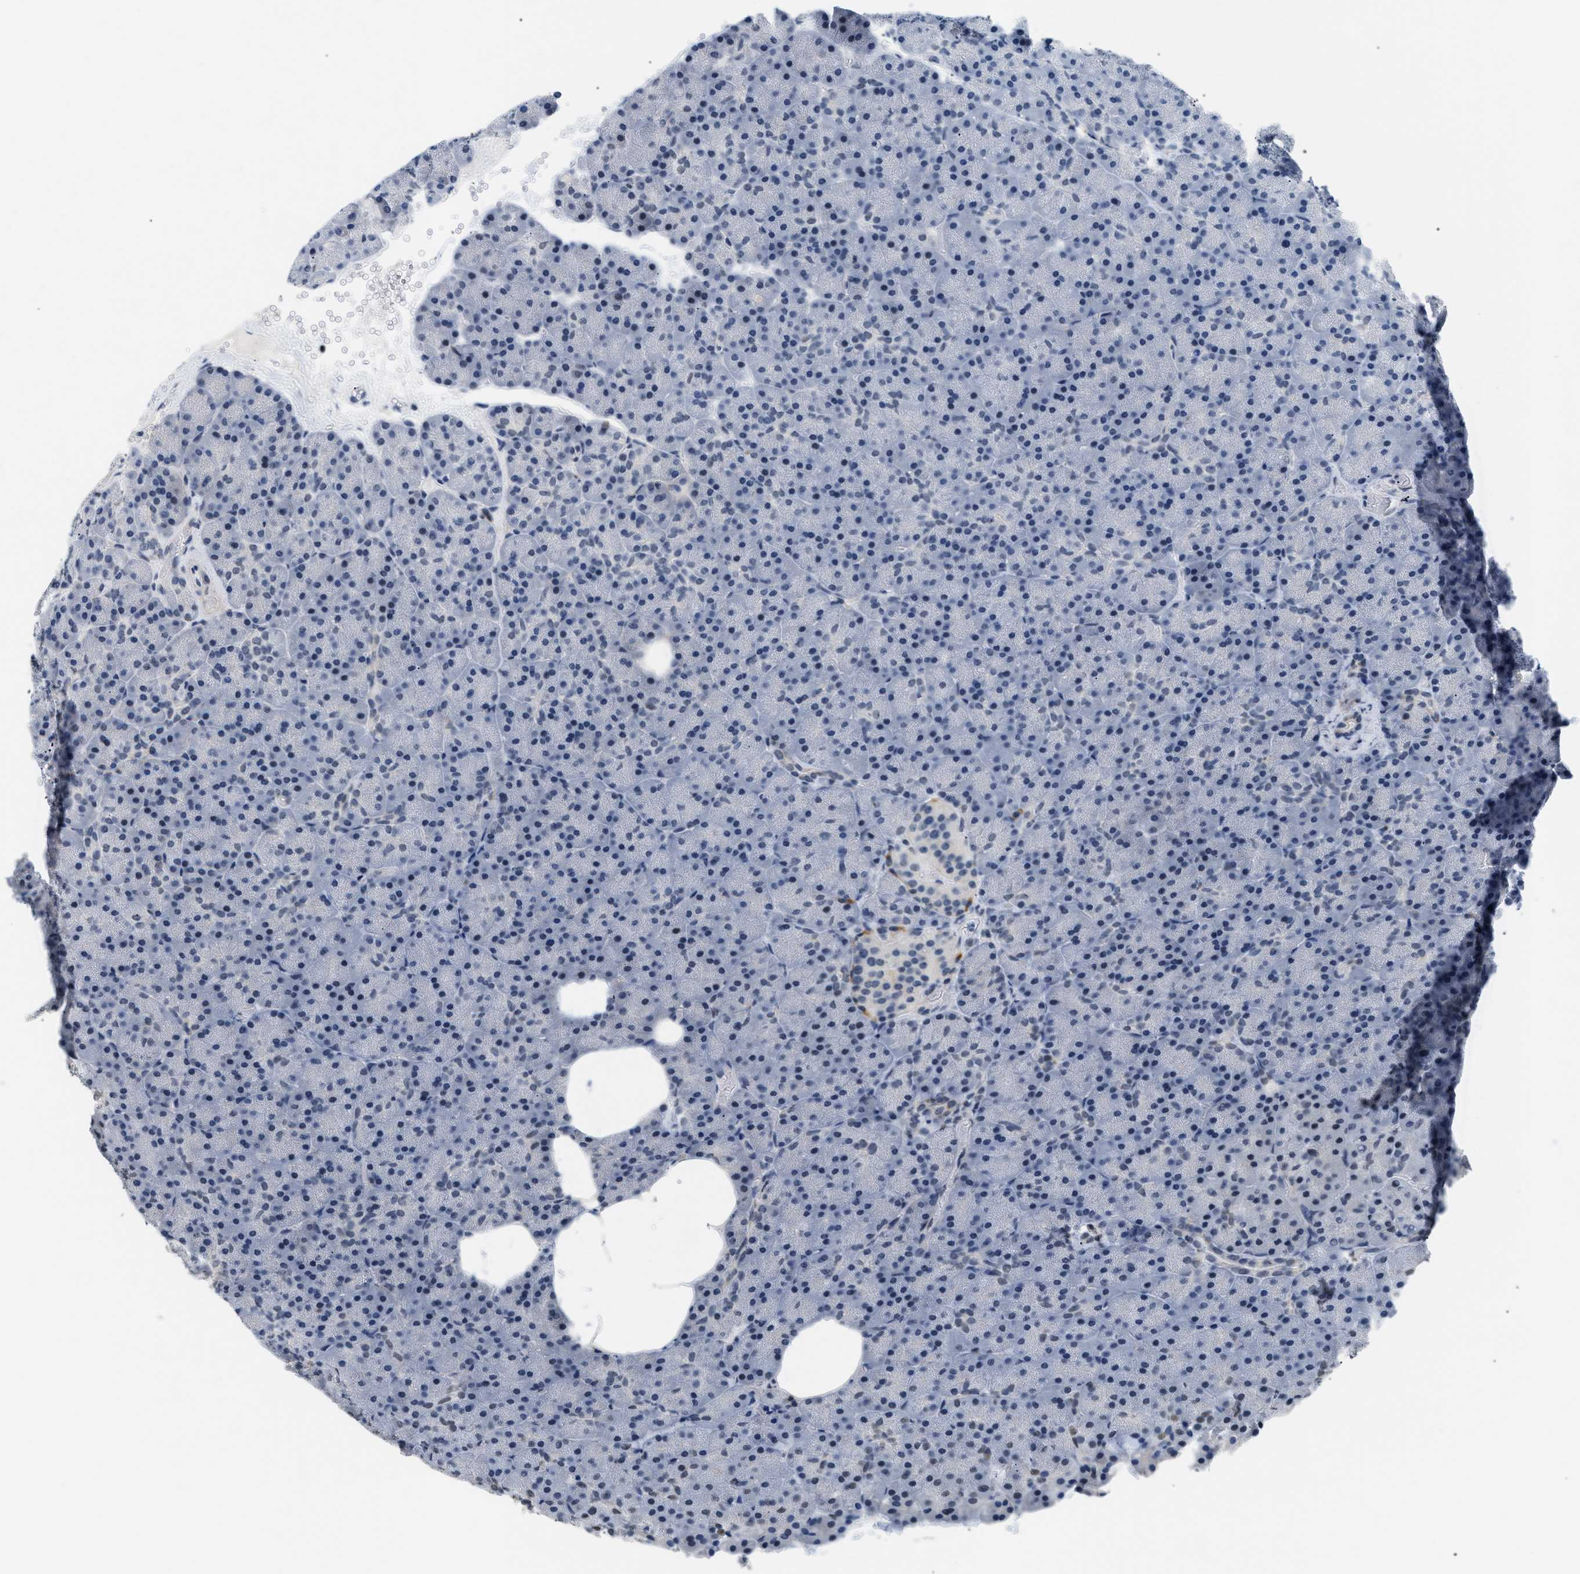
{"staining": {"intensity": "negative", "quantity": "none", "location": "none"}, "tissue": "pancreas", "cell_type": "Exocrine glandular cells", "image_type": "normal", "snomed": [{"axis": "morphology", "description": "Normal tissue, NOS"}, {"axis": "topography", "description": "Pancreas"}], "caption": "The micrograph reveals no significant staining in exocrine glandular cells of pancreas.", "gene": "KCNC3", "patient": {"sex": "female", "age": 35}}